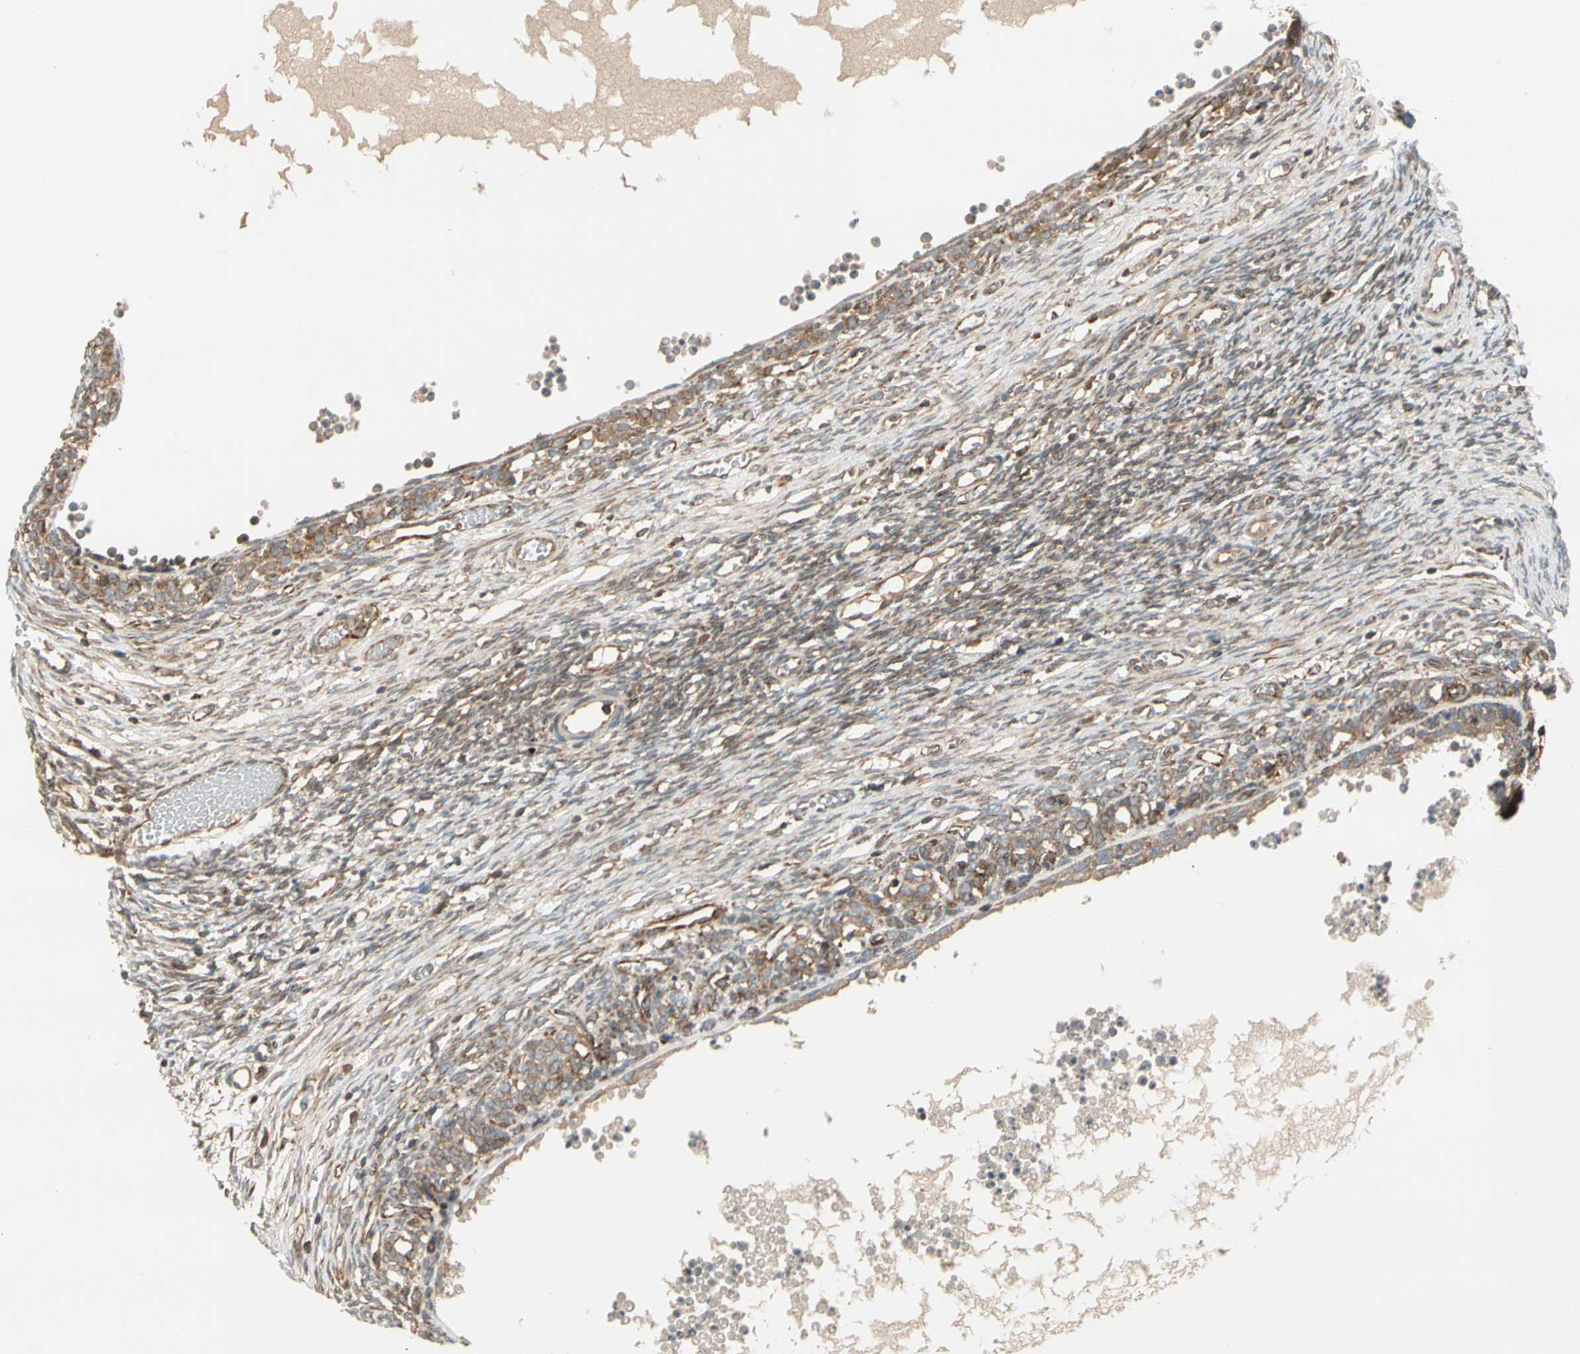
{"staining": {"intensity": "moderate", "quantity": ">75%", "location": "cytoplasmic/membranous"}, "tissue": "ovary", "cell_type": "Ovarian stroma cells", "image_type": "normal", "snomed": [{"axis": "morphology", "description": "Normal tissue, NOS"}, {"axis": "topography", "description": "Ovary"}], "caption": "Brown immunohistochemical staining in normal human ovary exhibits moderate cytoplasmic/membranous positivity in approximately >75% of ovarian stroma cells.", "gene": "TRIO", "patient": {"sex": "female", "age": 35}}